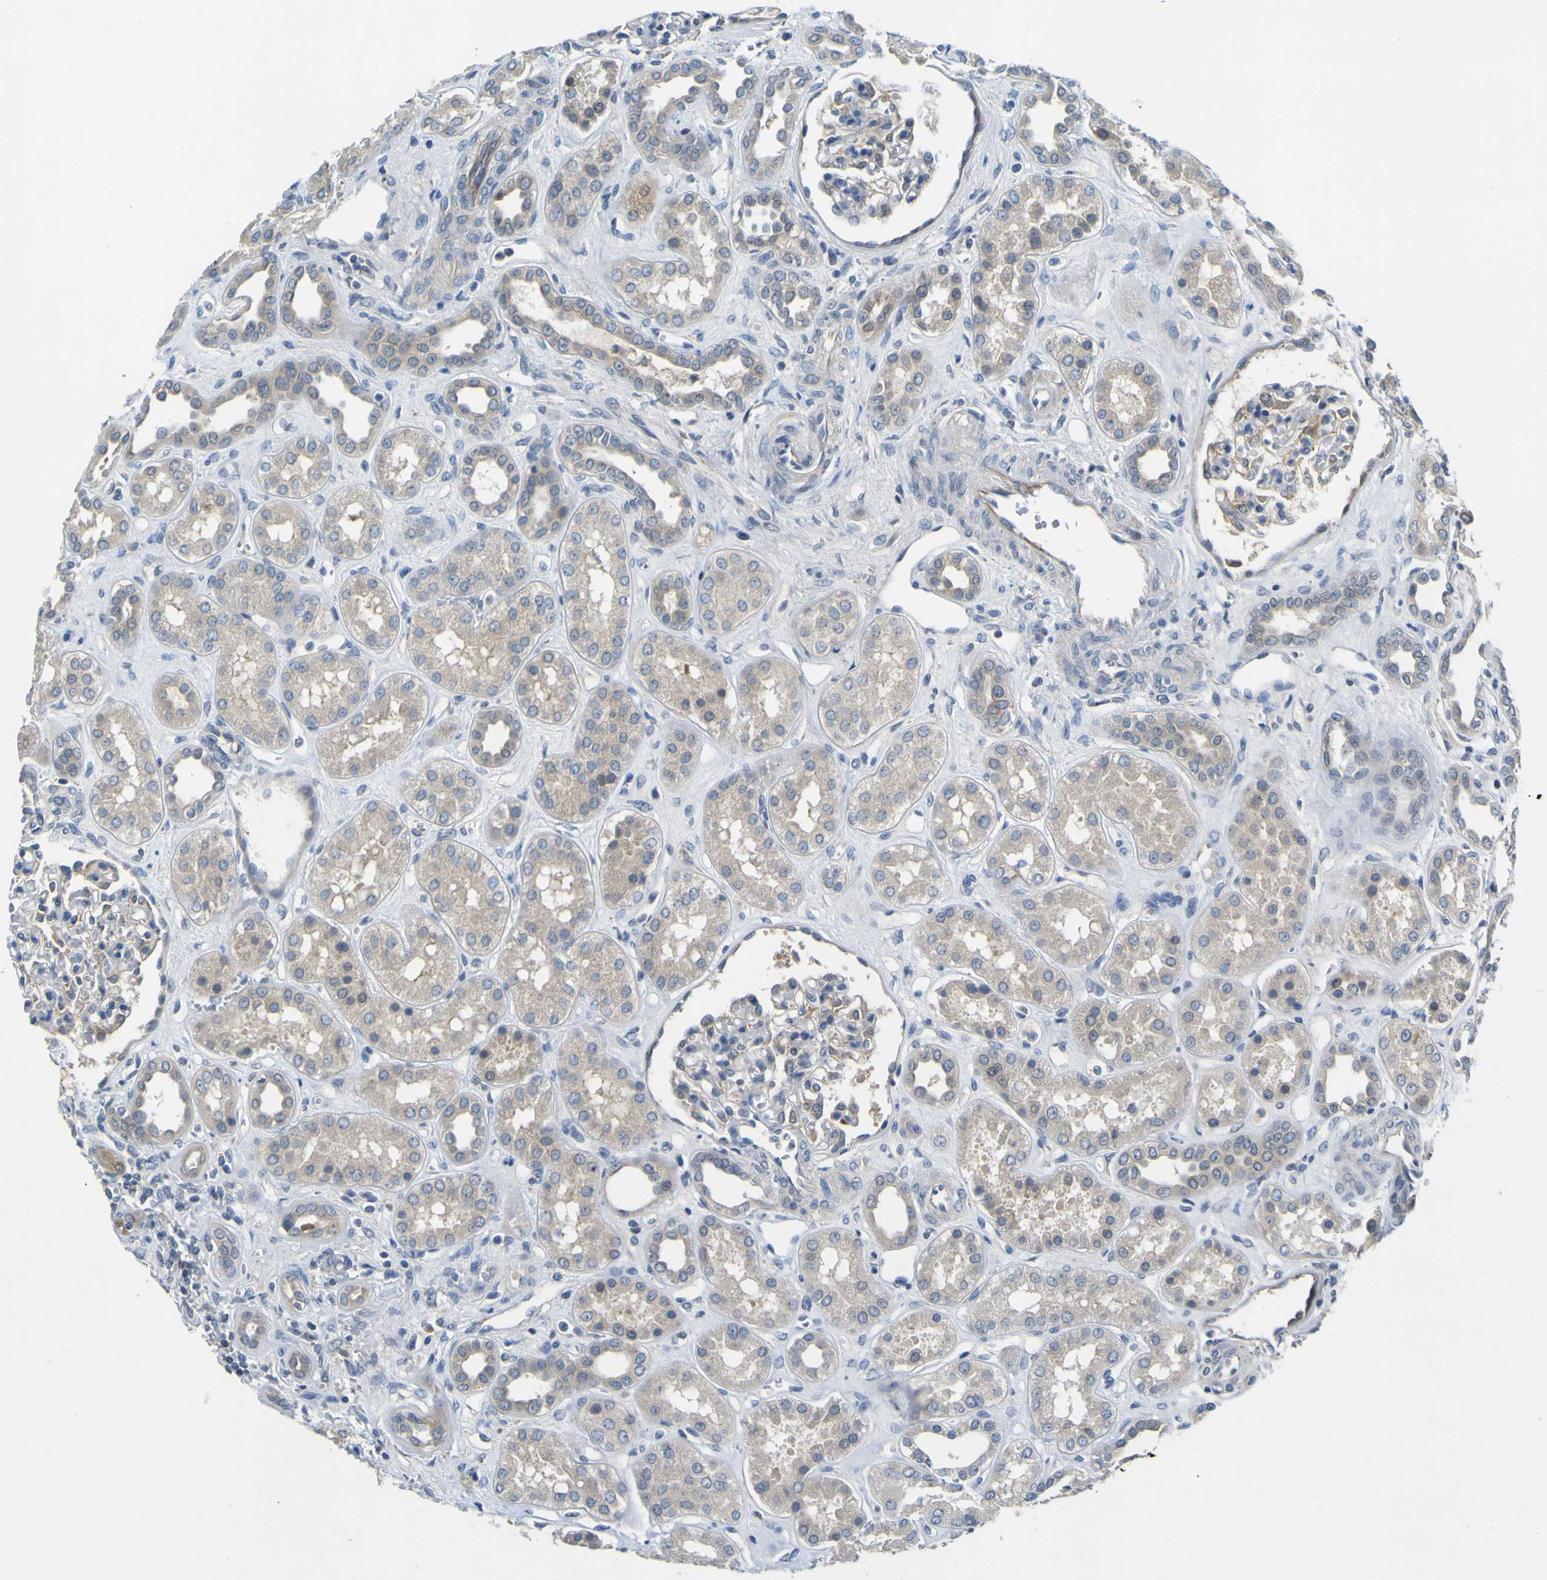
{"staining": {"intensity": "weak", "quantity": "<25%", "location": "cytoplasmic/membranous"}, "tissue": "kidney", "cell_type": "Cells in glomeruli", "image_type": "normal", "snomed": [{"axis": "morphology", "description": "Normal tissue, NOS"}, {"axis": "topography", "description": "Kidney"}], "caption": "Immunohistochemical staining of normal kidney displays no significant expression in cells in glomeruli. (Immunohistochemistry, brightfield microscopy, high magnification).", "gene": "LDLR", "patient": {"sex": "male", "age": 59}}